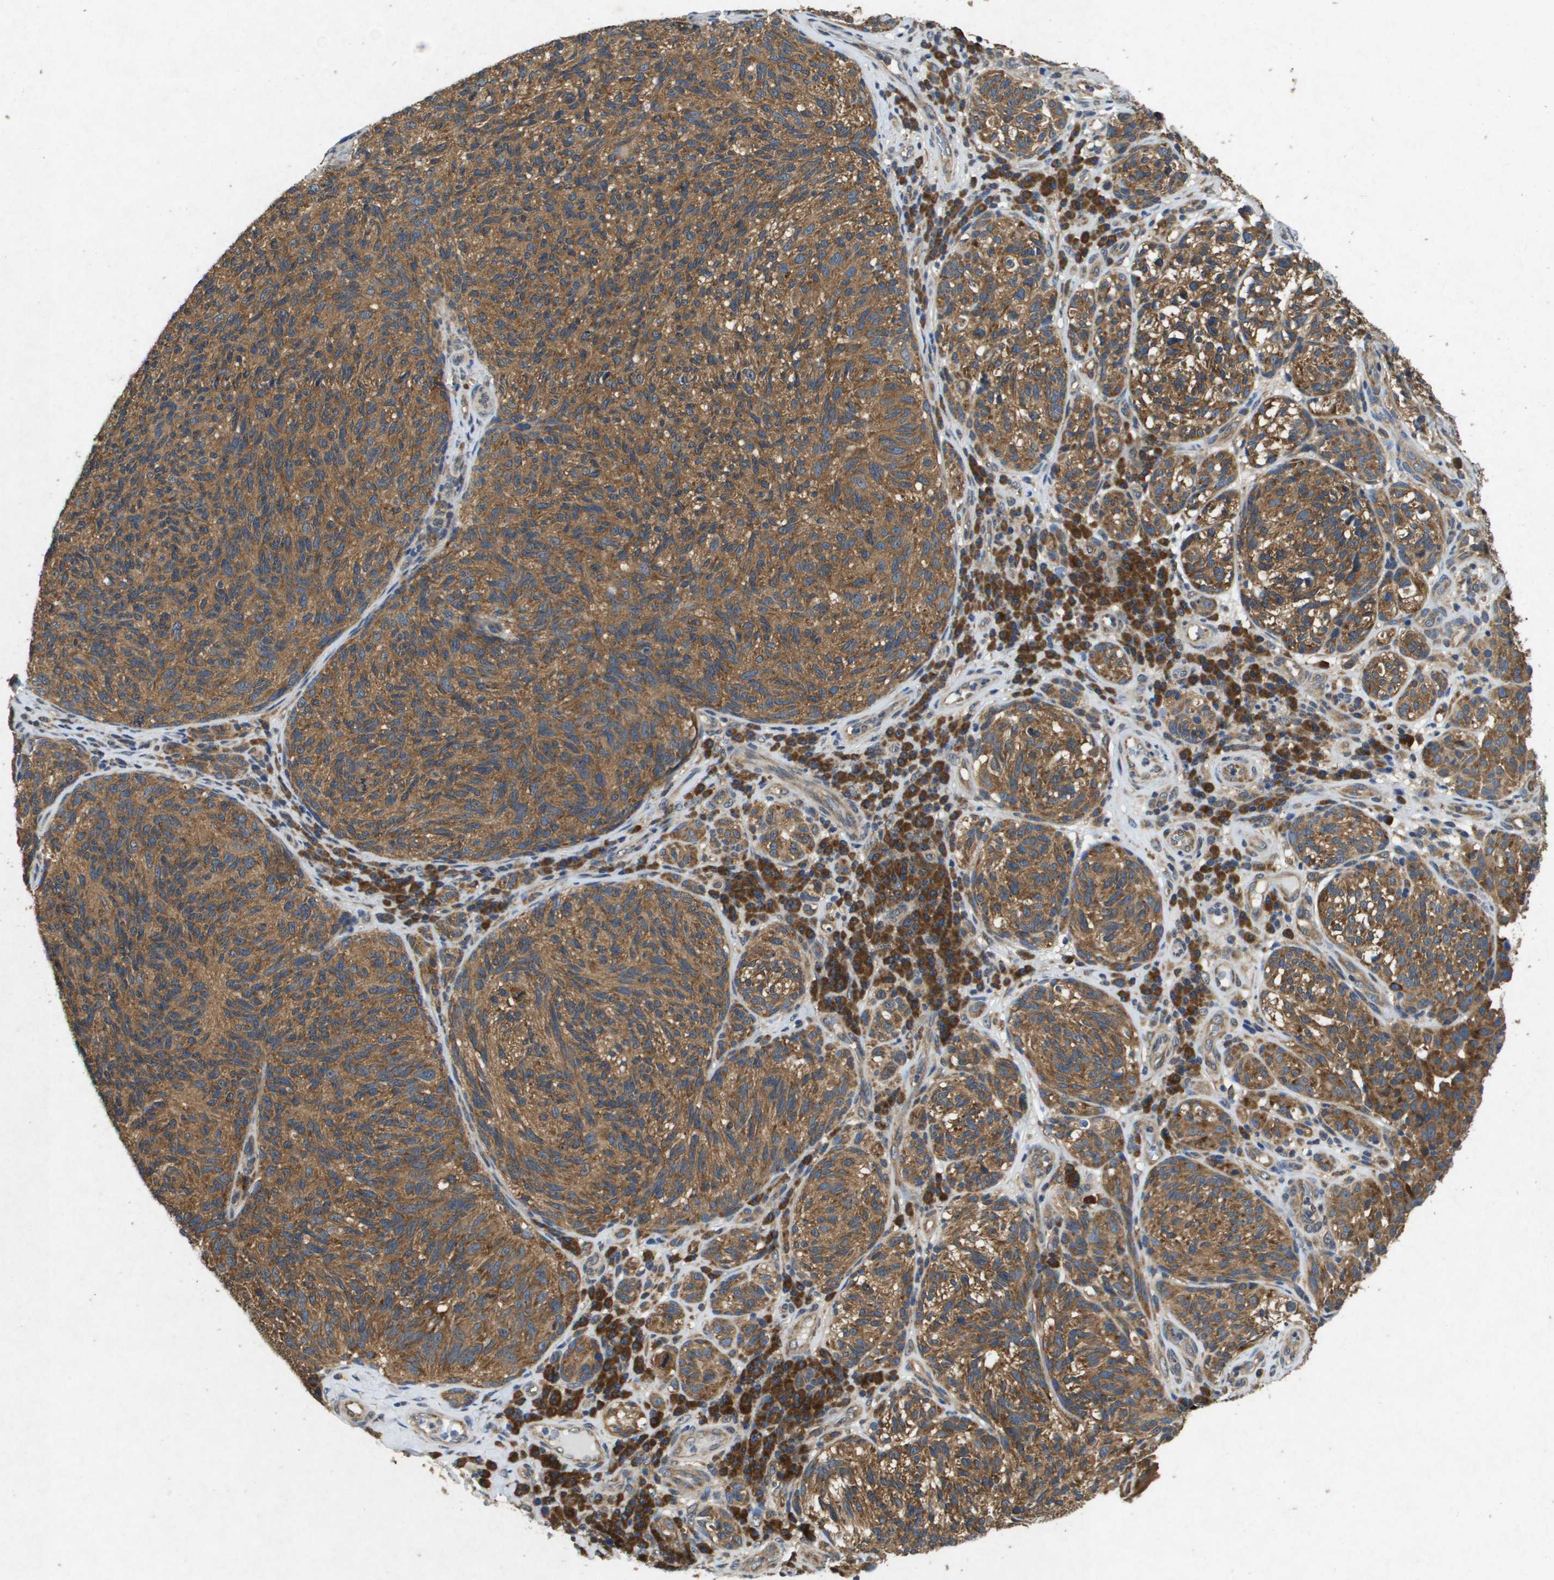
{"staining": {"intensity": "moderate", "quantity": ">75%", "location": "cytoplasmic/membranous"}, "tissue": "melanoma", "cell_type": "Tumor cells", "image_type": "cancer", "snomed": [{"axis": "morphology", "description": "Malignant melanoma, NOS"}, {"axis": "topography", "description": "Skin"}], "caption": "A photomicrograph of human malignant melanoma stained for a protein demonstrates moderate cytoplasmic/membranous brown staining in tumor cells.", "gene": "PTPRT", "patient": {"sex": "female", "age": 73}}